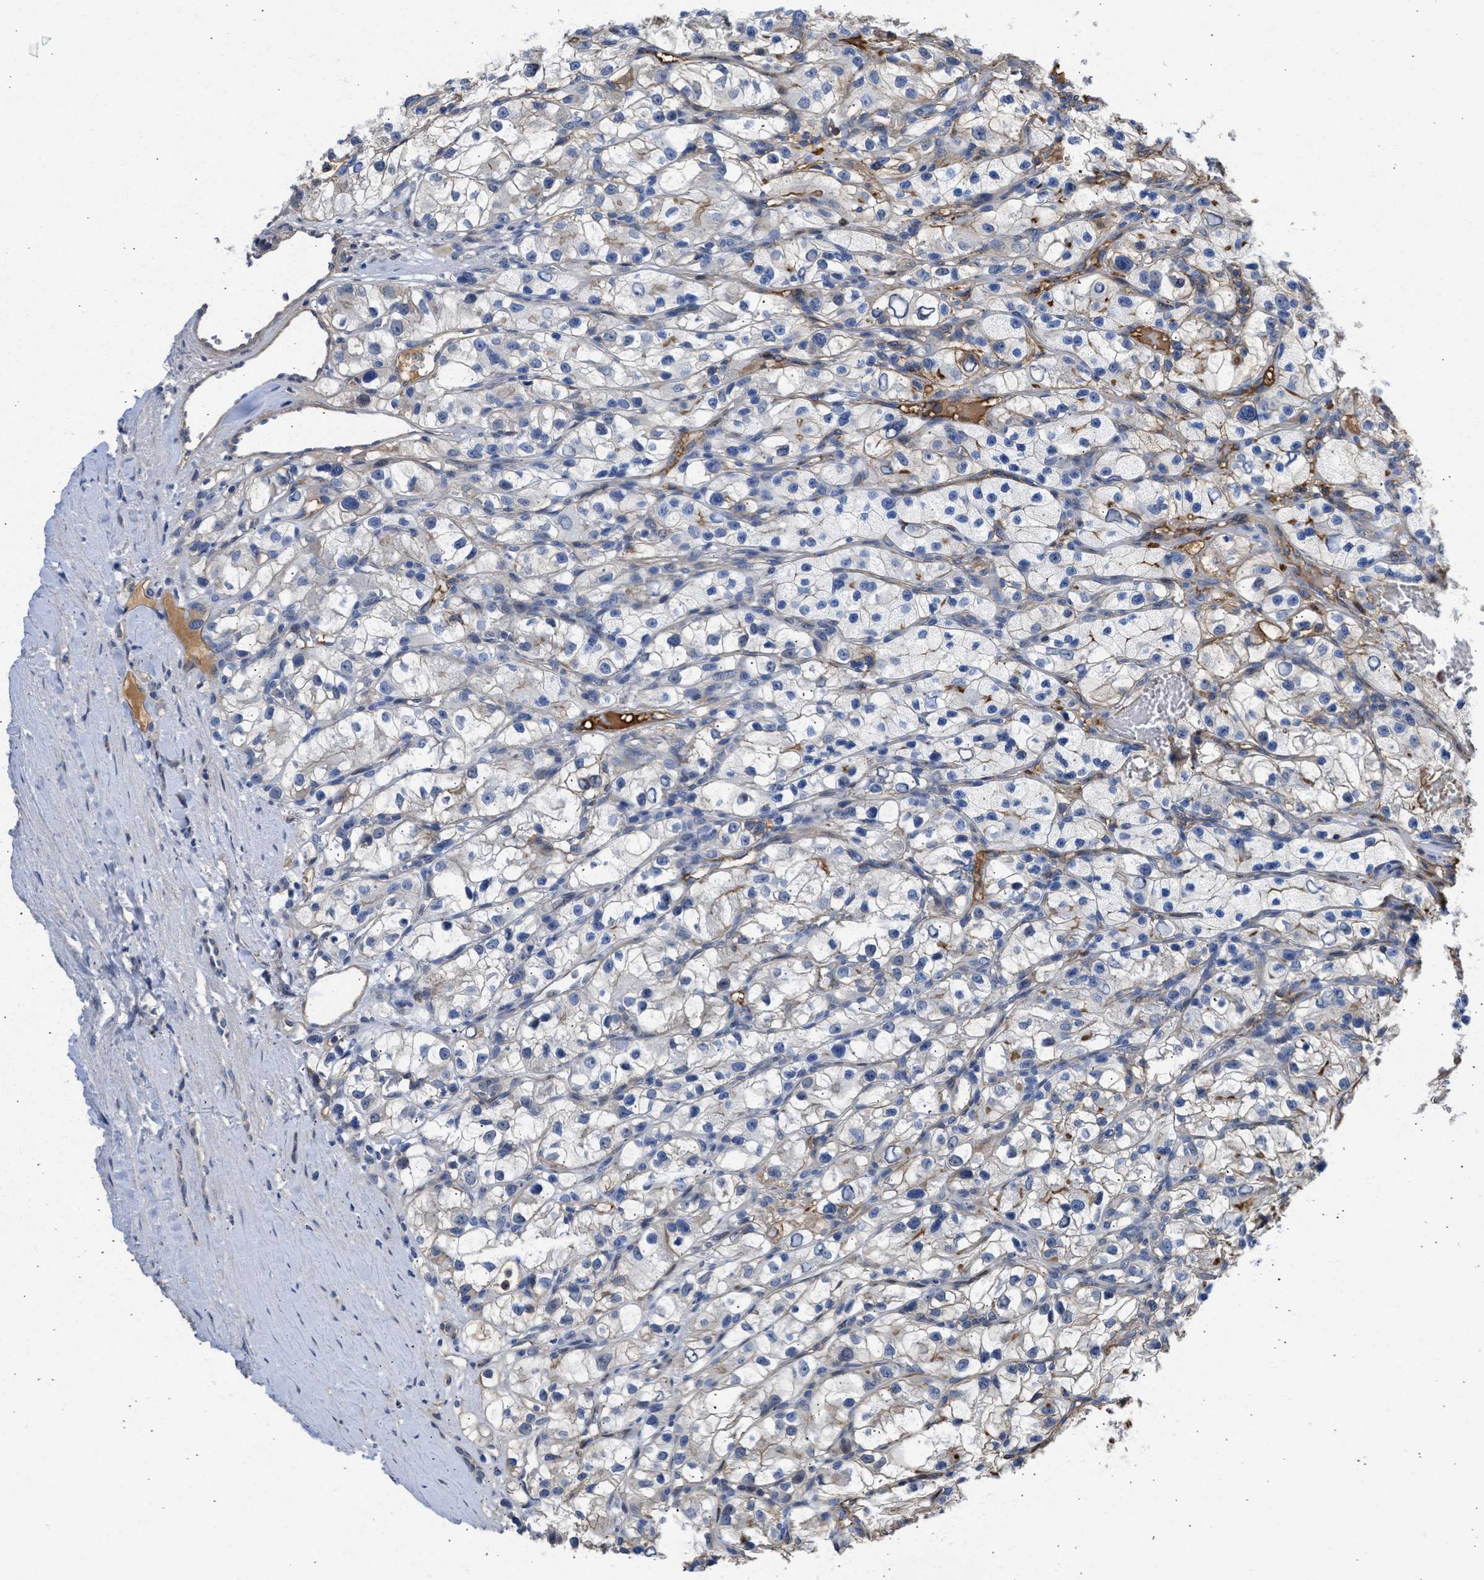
{"staining": {"intensity": "negative", "quantity": "none", "location": "none"}, "tissue": "renal cancer", "cell_type": "Tumor cells", "image_type": "cancer", "snomed": [{"axis": "morphology", "description": "Adenocarcinoma, NOS"}, {"axis": "topography", "description": "Kidney"}], "caption": "Renal adenocarcinoma was stained to show a protein in brown. There is no significant positivity in tumor cells.", "gene": "MAS1L", "patient": {"sex": "female", "age": 57}}